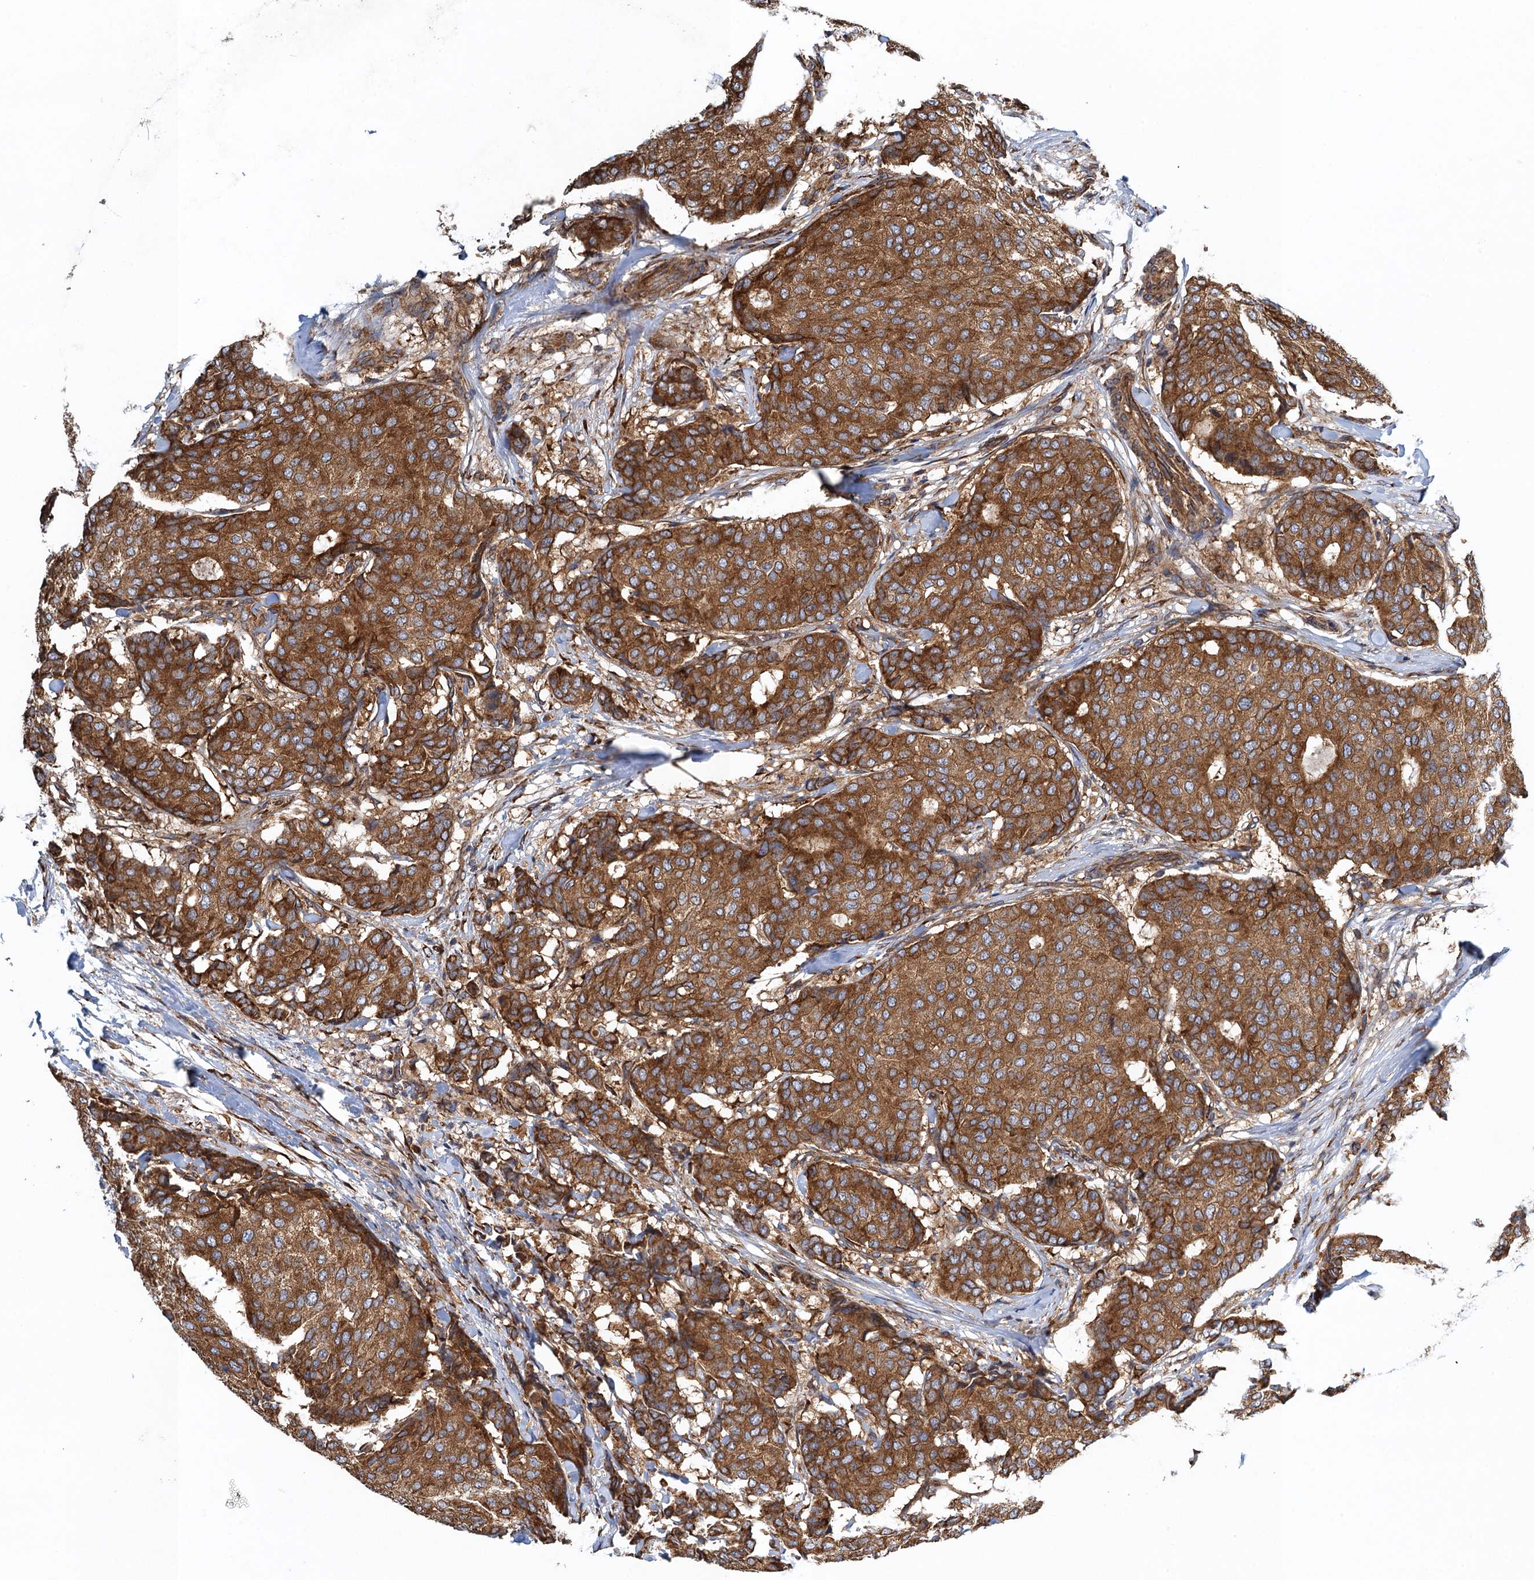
{"staining": {"intensity": "strong", "quantity": ">75%", "location": "cytoplasmic/membranous"}, "tissue": "breast cancer", "cell_type": "Tumor cells", "image_type": "cancer", "snomed": [{"axis": "morphology", "description": "Duct carcinoma"}, {"axis": "topography", "description": "Breast"}], "caption": "About >75% of tumor cells in breast infiltrating ductal carcinoma reveal strong cytoplasmic/membranous protein expression as visualized by brown immunohistochemical staining.", "gene": "MDM1", "patient": {"sex": "female", "age": 75}}